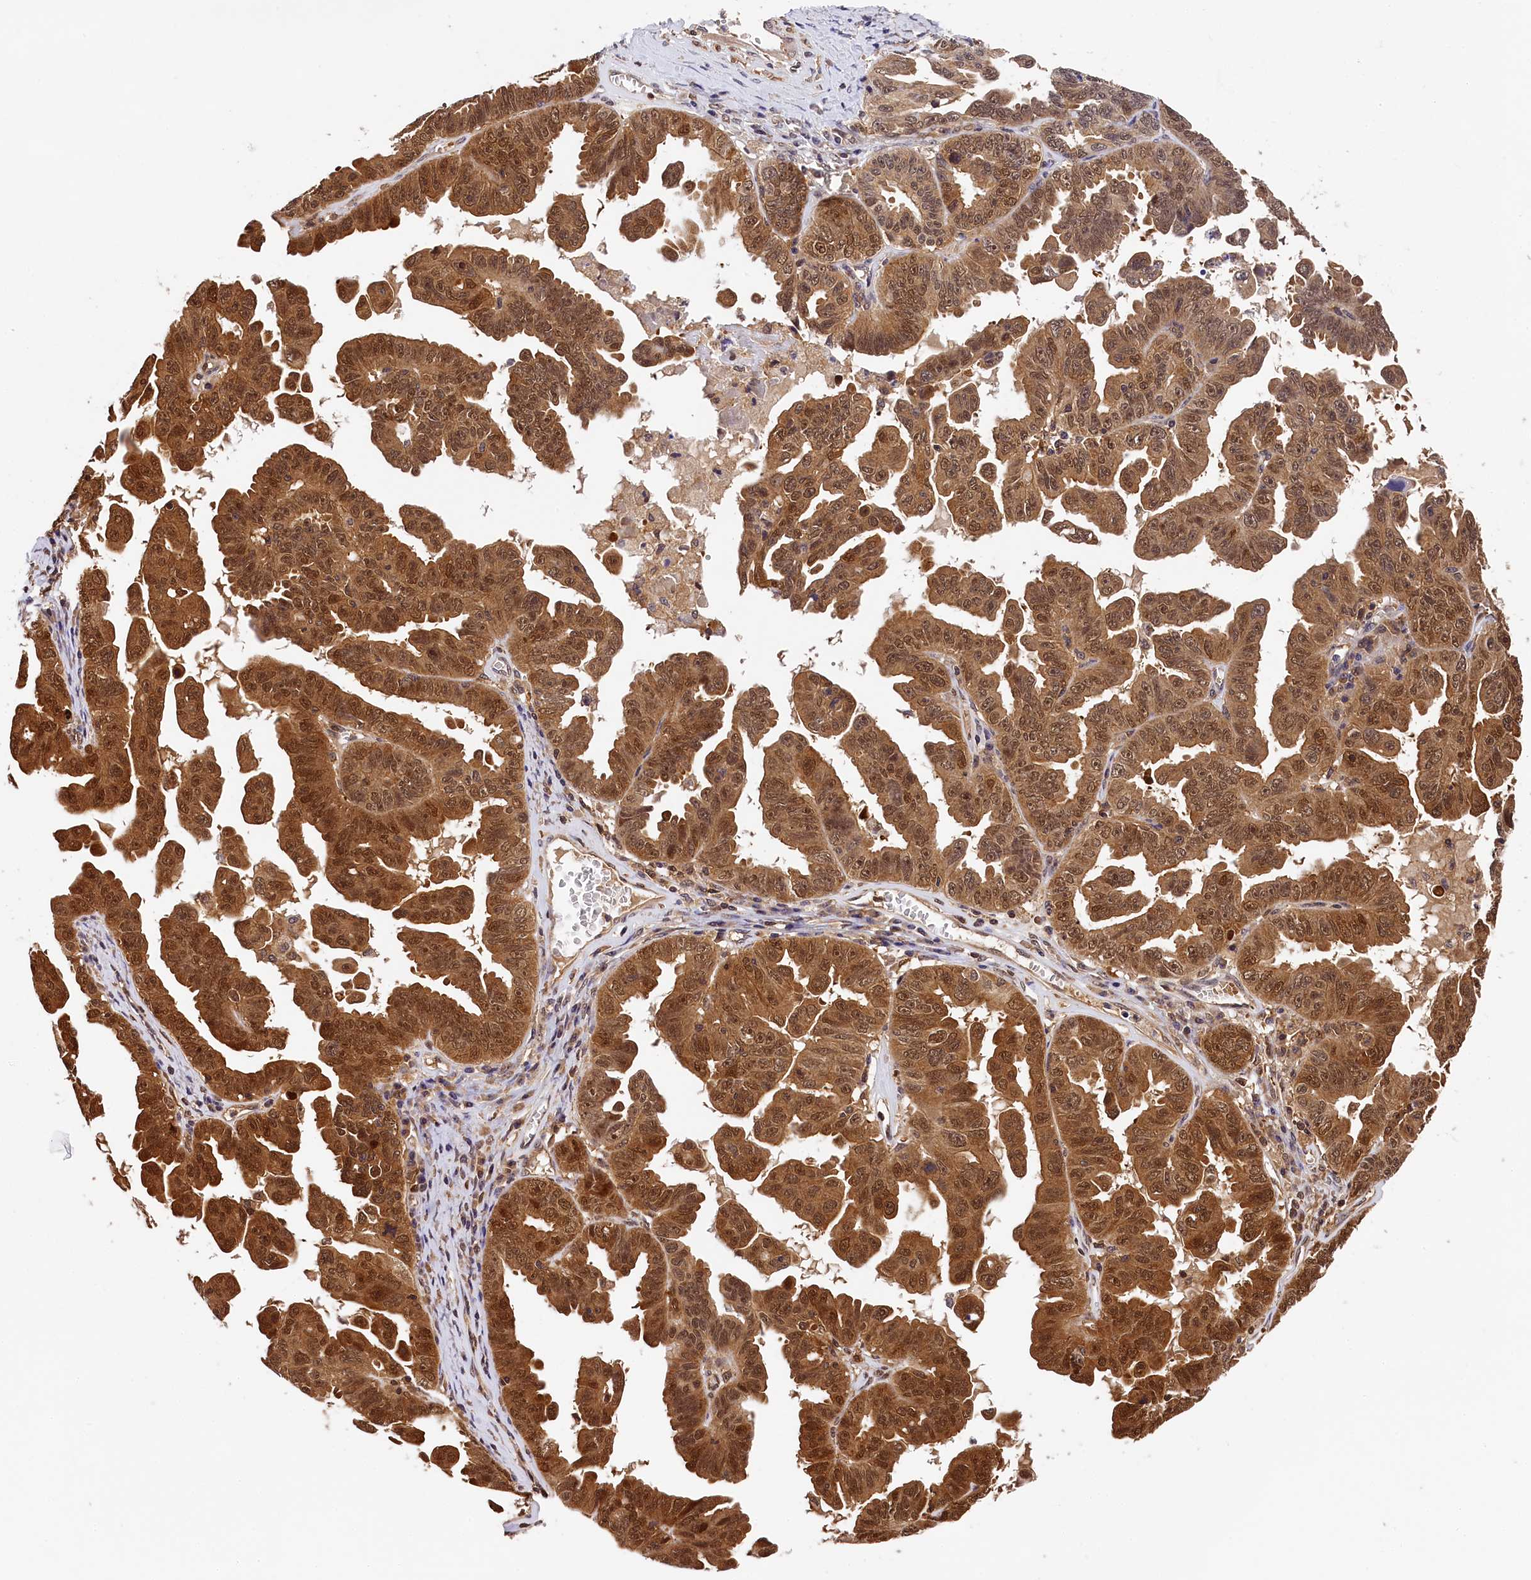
{"staining": {"intensity": "strong", "quantity": ">75%", "location": "cytoplasmic/membranous,nuclear"}, "tissue": "ovarian cancer", "cell_type": "Tumor cells", "image_type": "cancer", "snomed": [{"axis": "morphology", "description": "Carcinoma, endometroid"}, {"axis": "topography", "description": "Ovary"}], "caption": "There is high levels of strong cytoplasmic/membranous and nuclear staining in tumor cells of endometroid carcinoma (ovarian), as demonstrated by immunohistochemical staining (brown color).", "gene": "EIF6", "patient": {"sex": "female", "age": 62}}